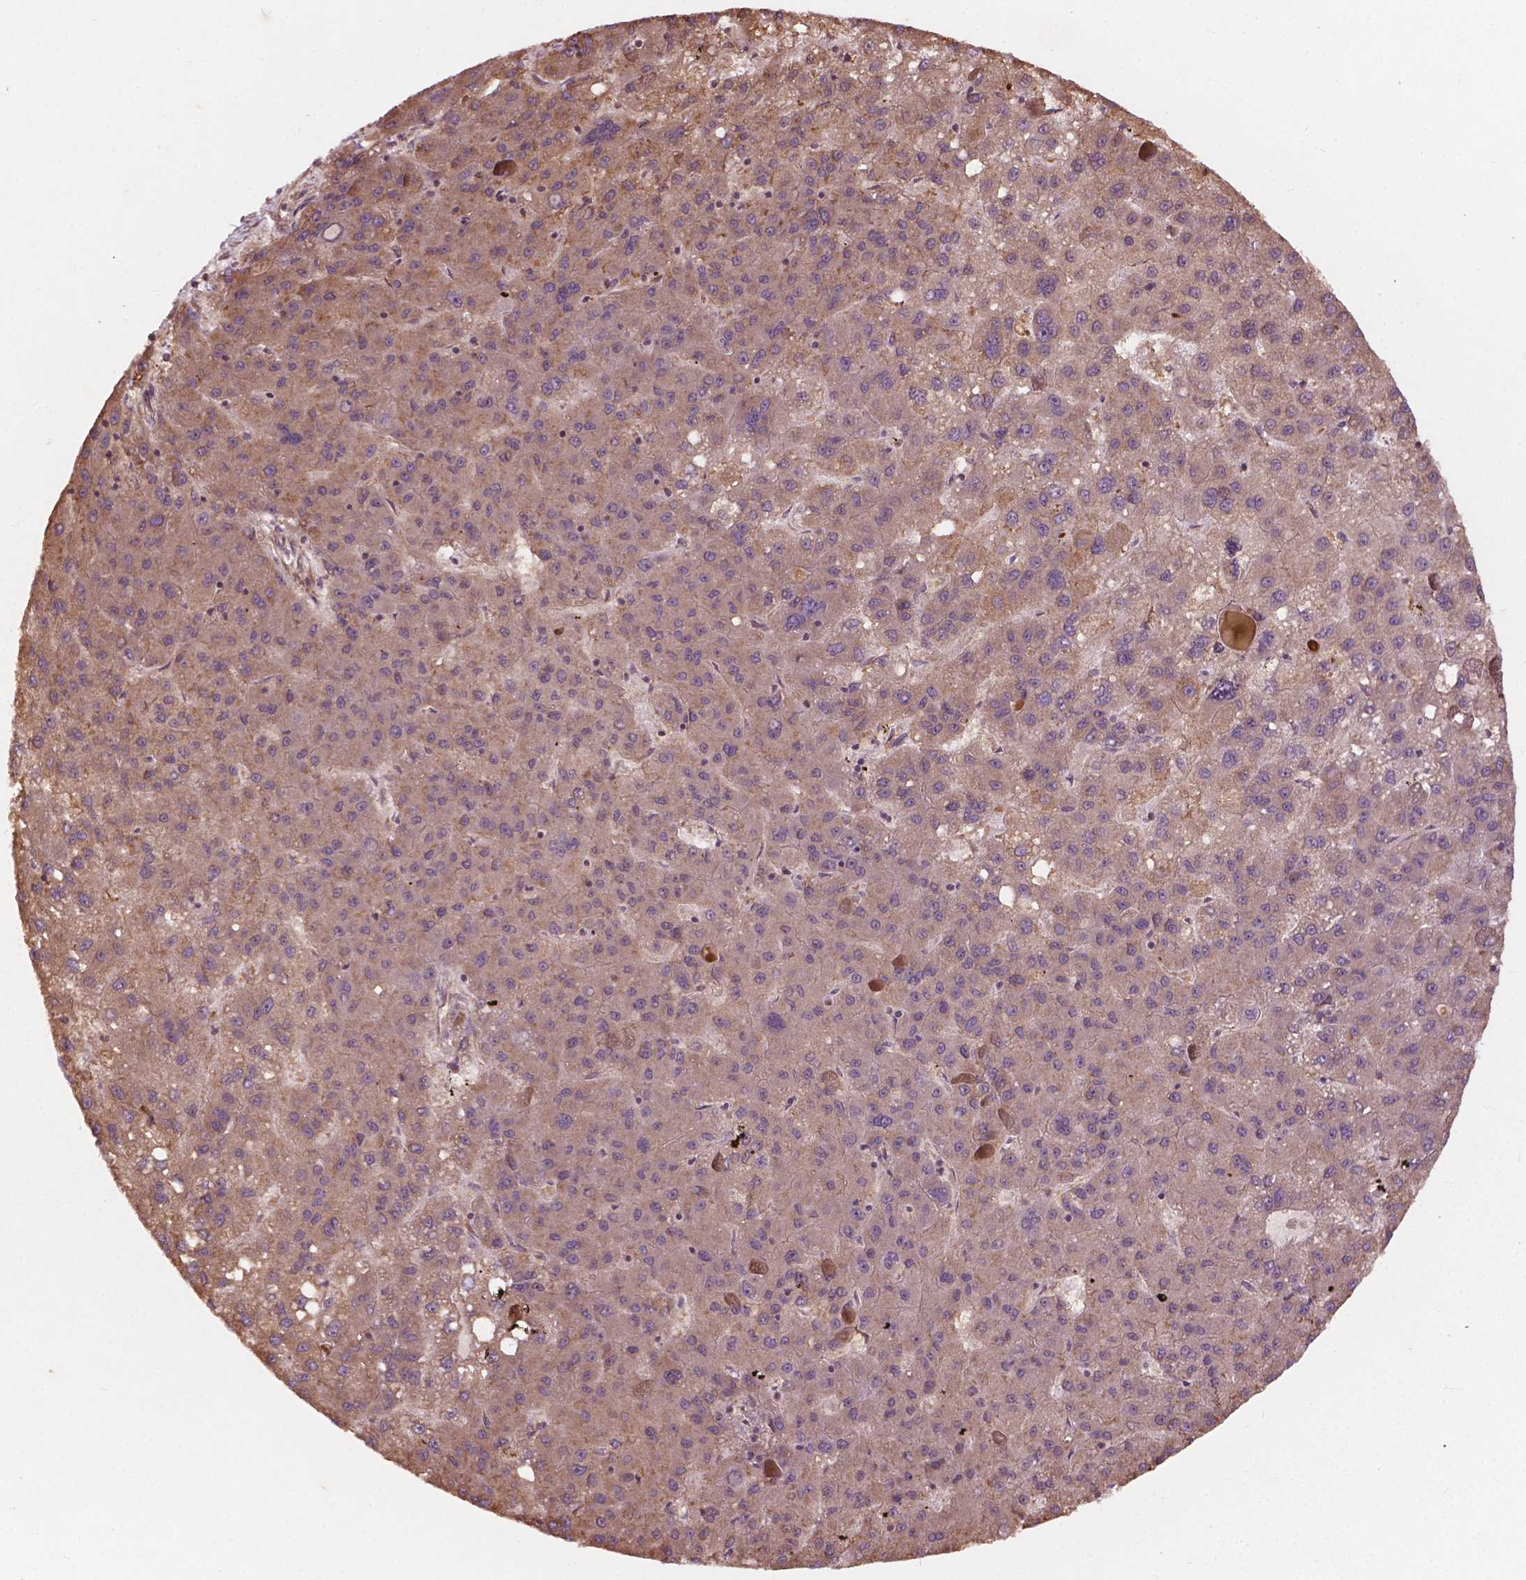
{"staining": {"intensity": "weak", "quantity": "25%-75%", "location": "cytoplasmic/membranous"}, "tissue": "liver cancer", "cell_type": "Tumor cells", "image_type": "cancer", "snomed": [{"axis": "morphology", "description": "Carcinoma, Hepatocellular, NOS"}, {"axis": "topography", "description": "Liver"}], "caption": "Protein expression analysis of hepatocellular carcinoma (liver) displays weak cytoplasmic/membranous staining in approximately 25%-75% of tumor cells.", "gene": "CDC42BPA", "patient": {"sex": "female", "age": 82}}